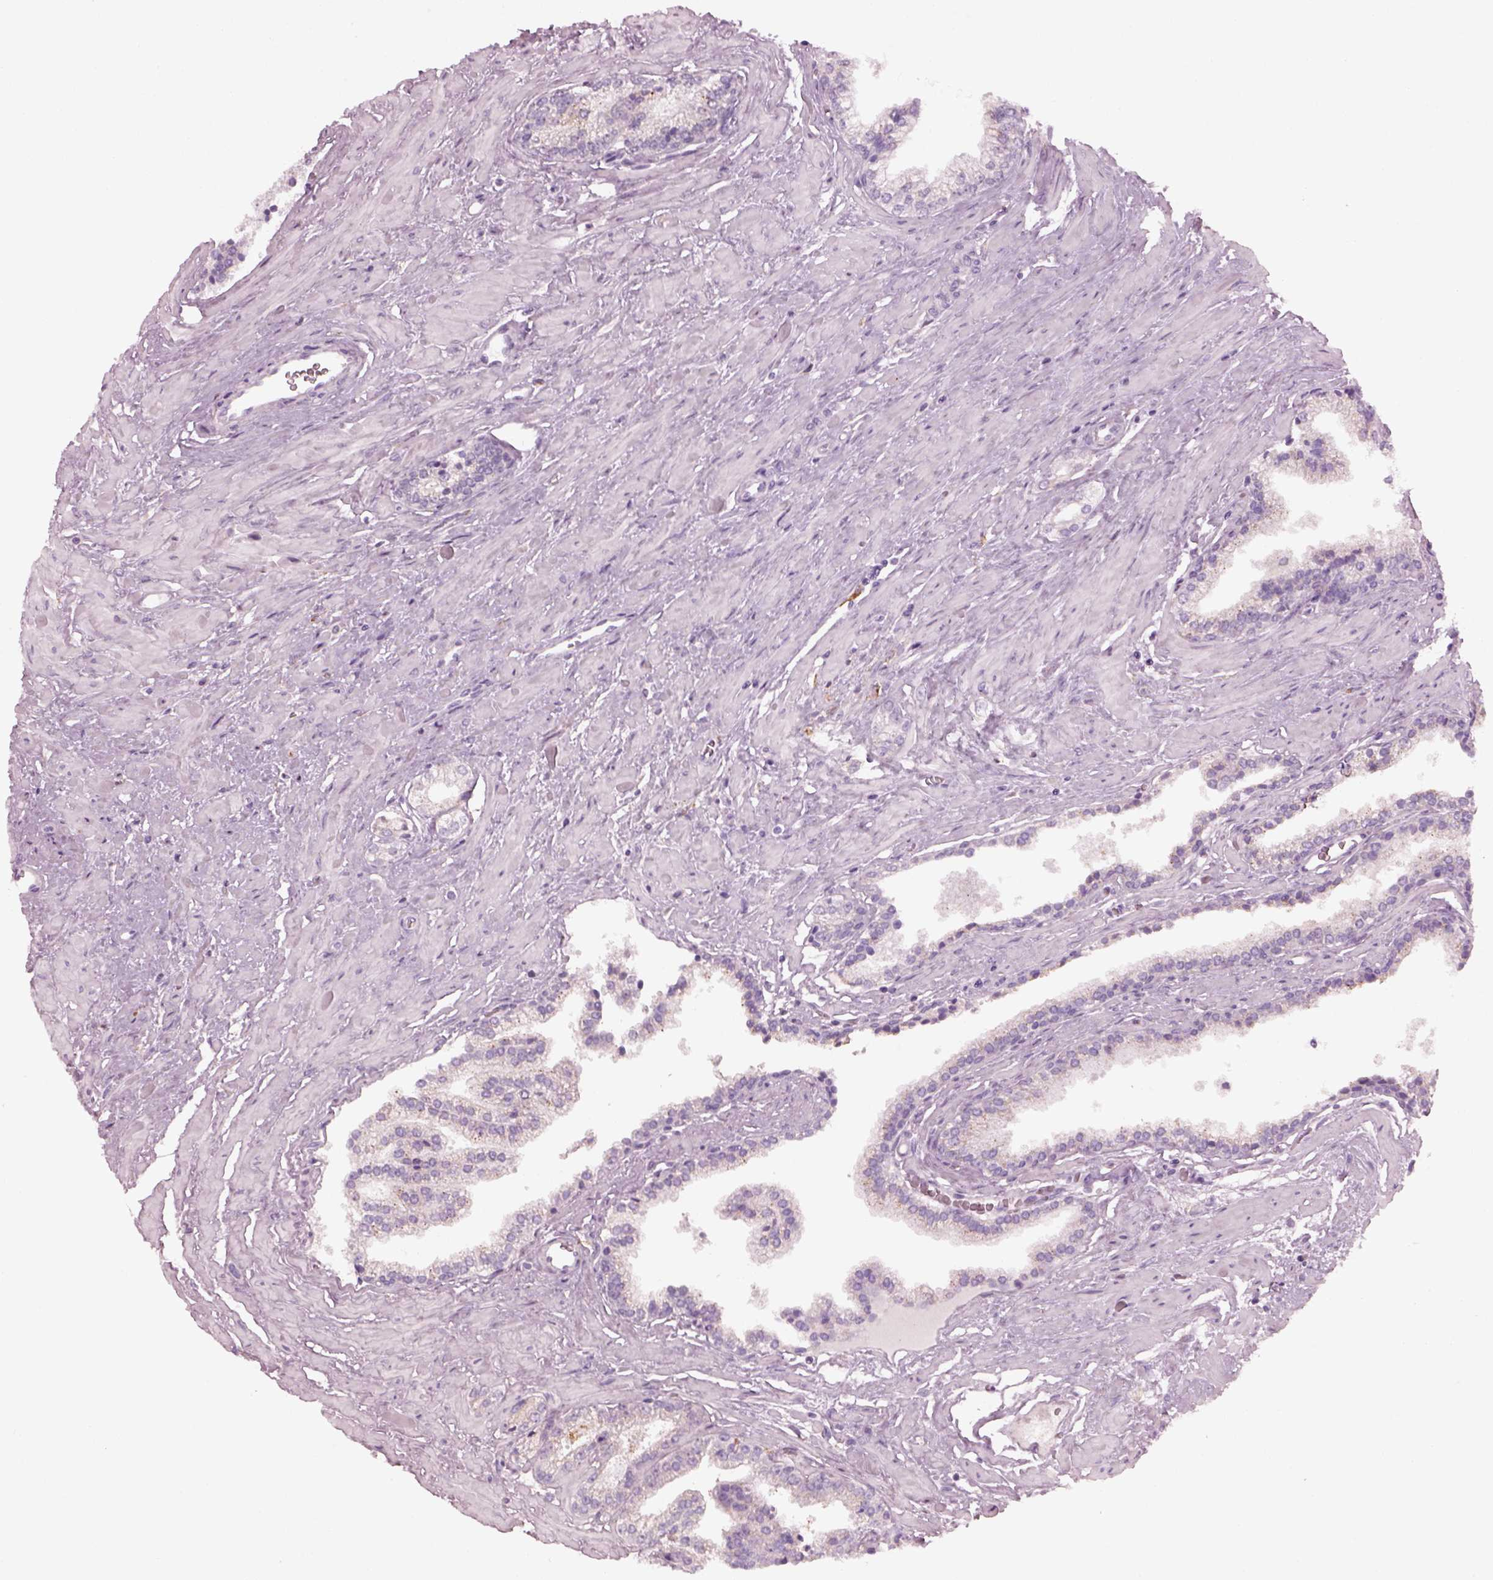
{"staining": {"intensity": "negative", "quantity": "none", "location": "none"}, "tissue": "prostate cancer", "cell_type": "Tumor cells", "image_type": "cancer", "snomed": [{"axis": "morphology", "description": "Adenocarcinoma, Low grade"}, {"axis": "topography", "description": "Prostate"}], "caption": "DAB (3,3'-diaminobenzidine) immunohistochemical staining of prostate cancer (adenocarcinoma (low-grade)) shows no significant expression in tumor cells.", "gene": "TMEM231", "patient": {"sex": "male", "age": 60}}